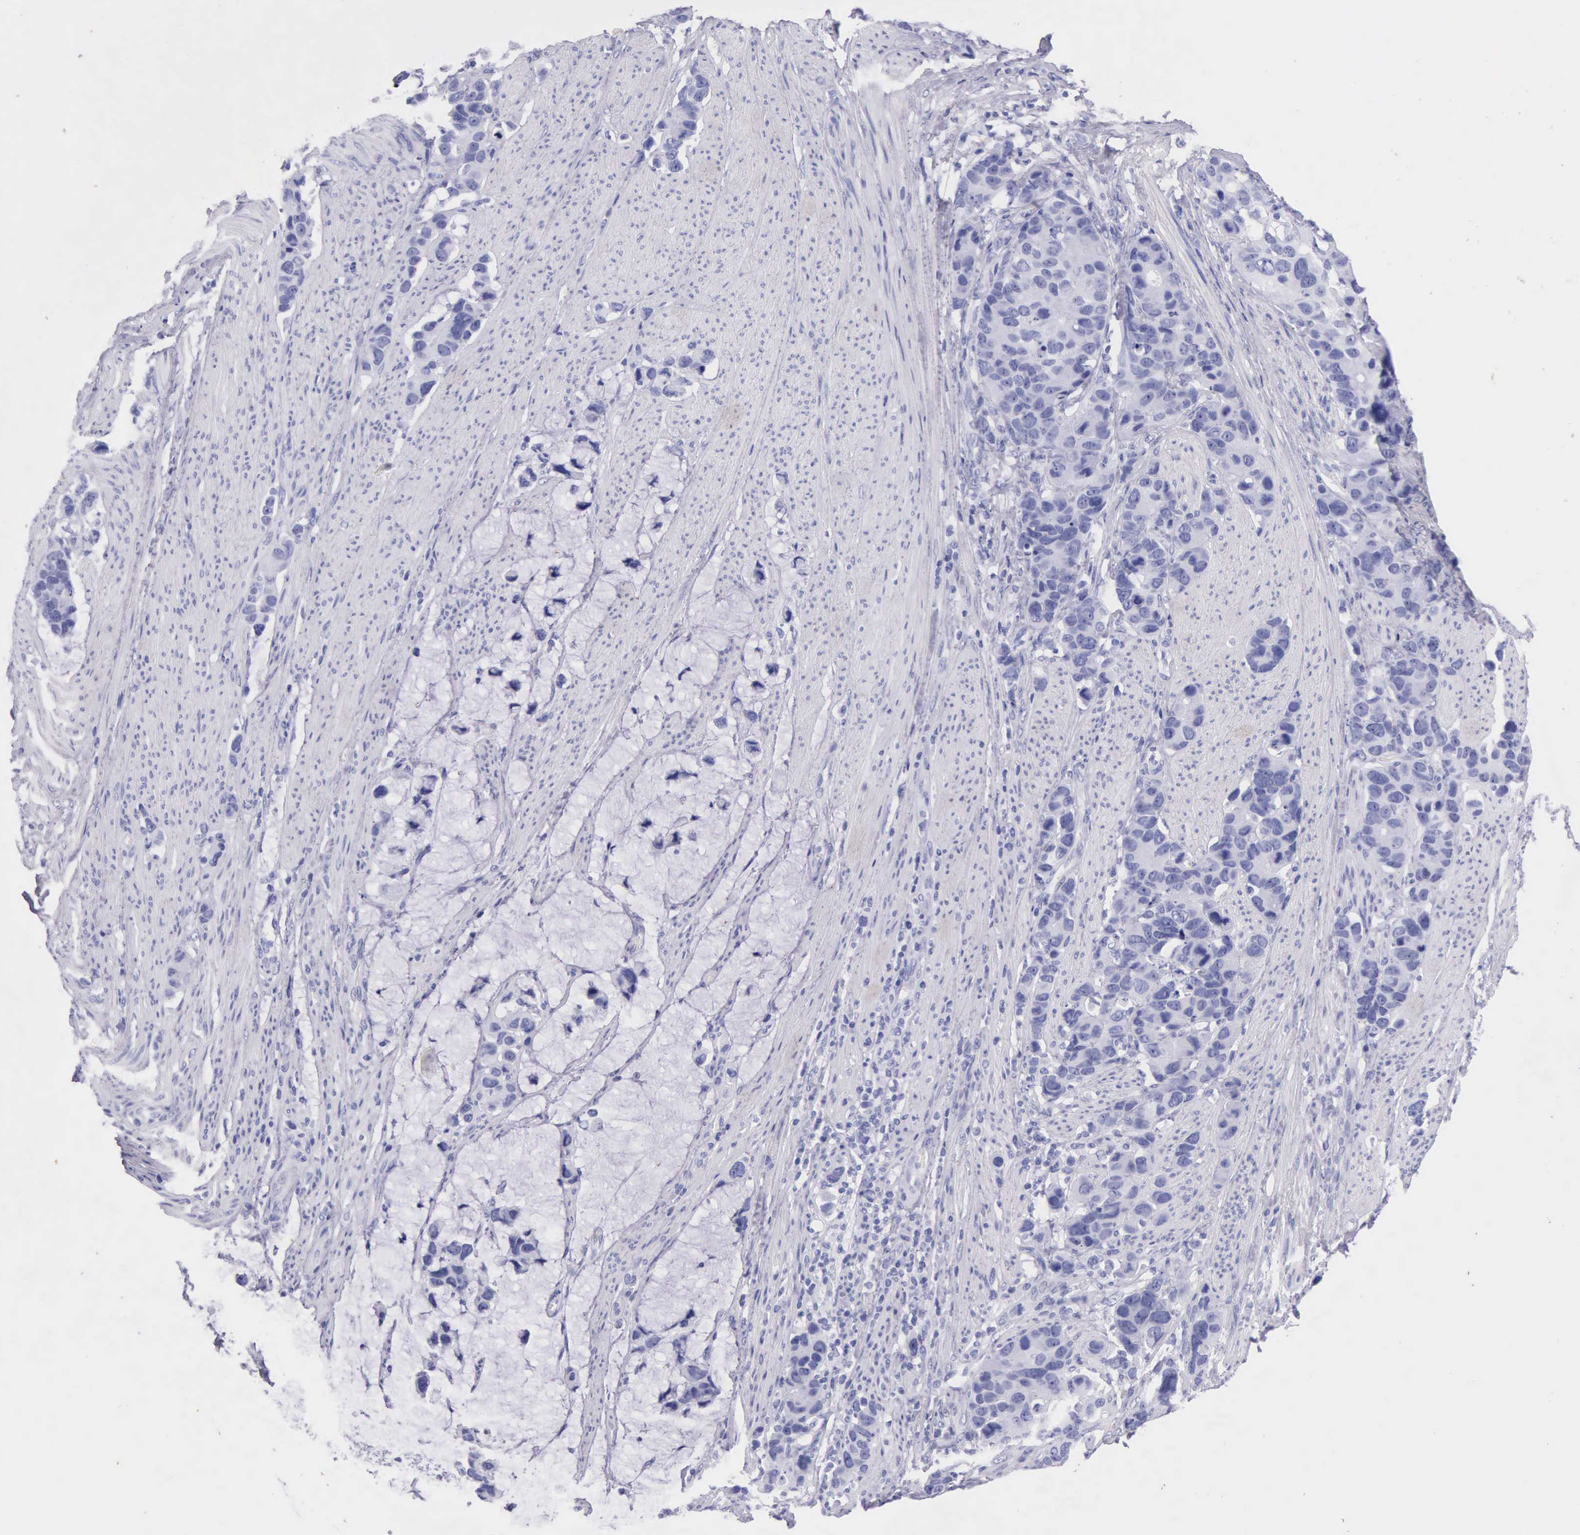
{"staining": {"intensity": "negative", "quantity": "none", "location": "none"}, "tissue": "stomach cancer", "cell_type": "Tumor cells", "image_type": "cancer", "snomed": [{"axis": "morphology", "description": "Adenocarcinoma, NOS"}, {"axis": "topography", "description": "Stomach, upper"}], "caption": "A photomicrograph of stomach cancer (adenocarcinoma) stained for a protein demonstrates no brown staining in tumor cells. (DAB (3,3'-diaminobenzidine) IHC visualized using brightfield microscopy, high magnification).", "gene": "KLK3", "patient": {"sex": "male", "age": 71}}